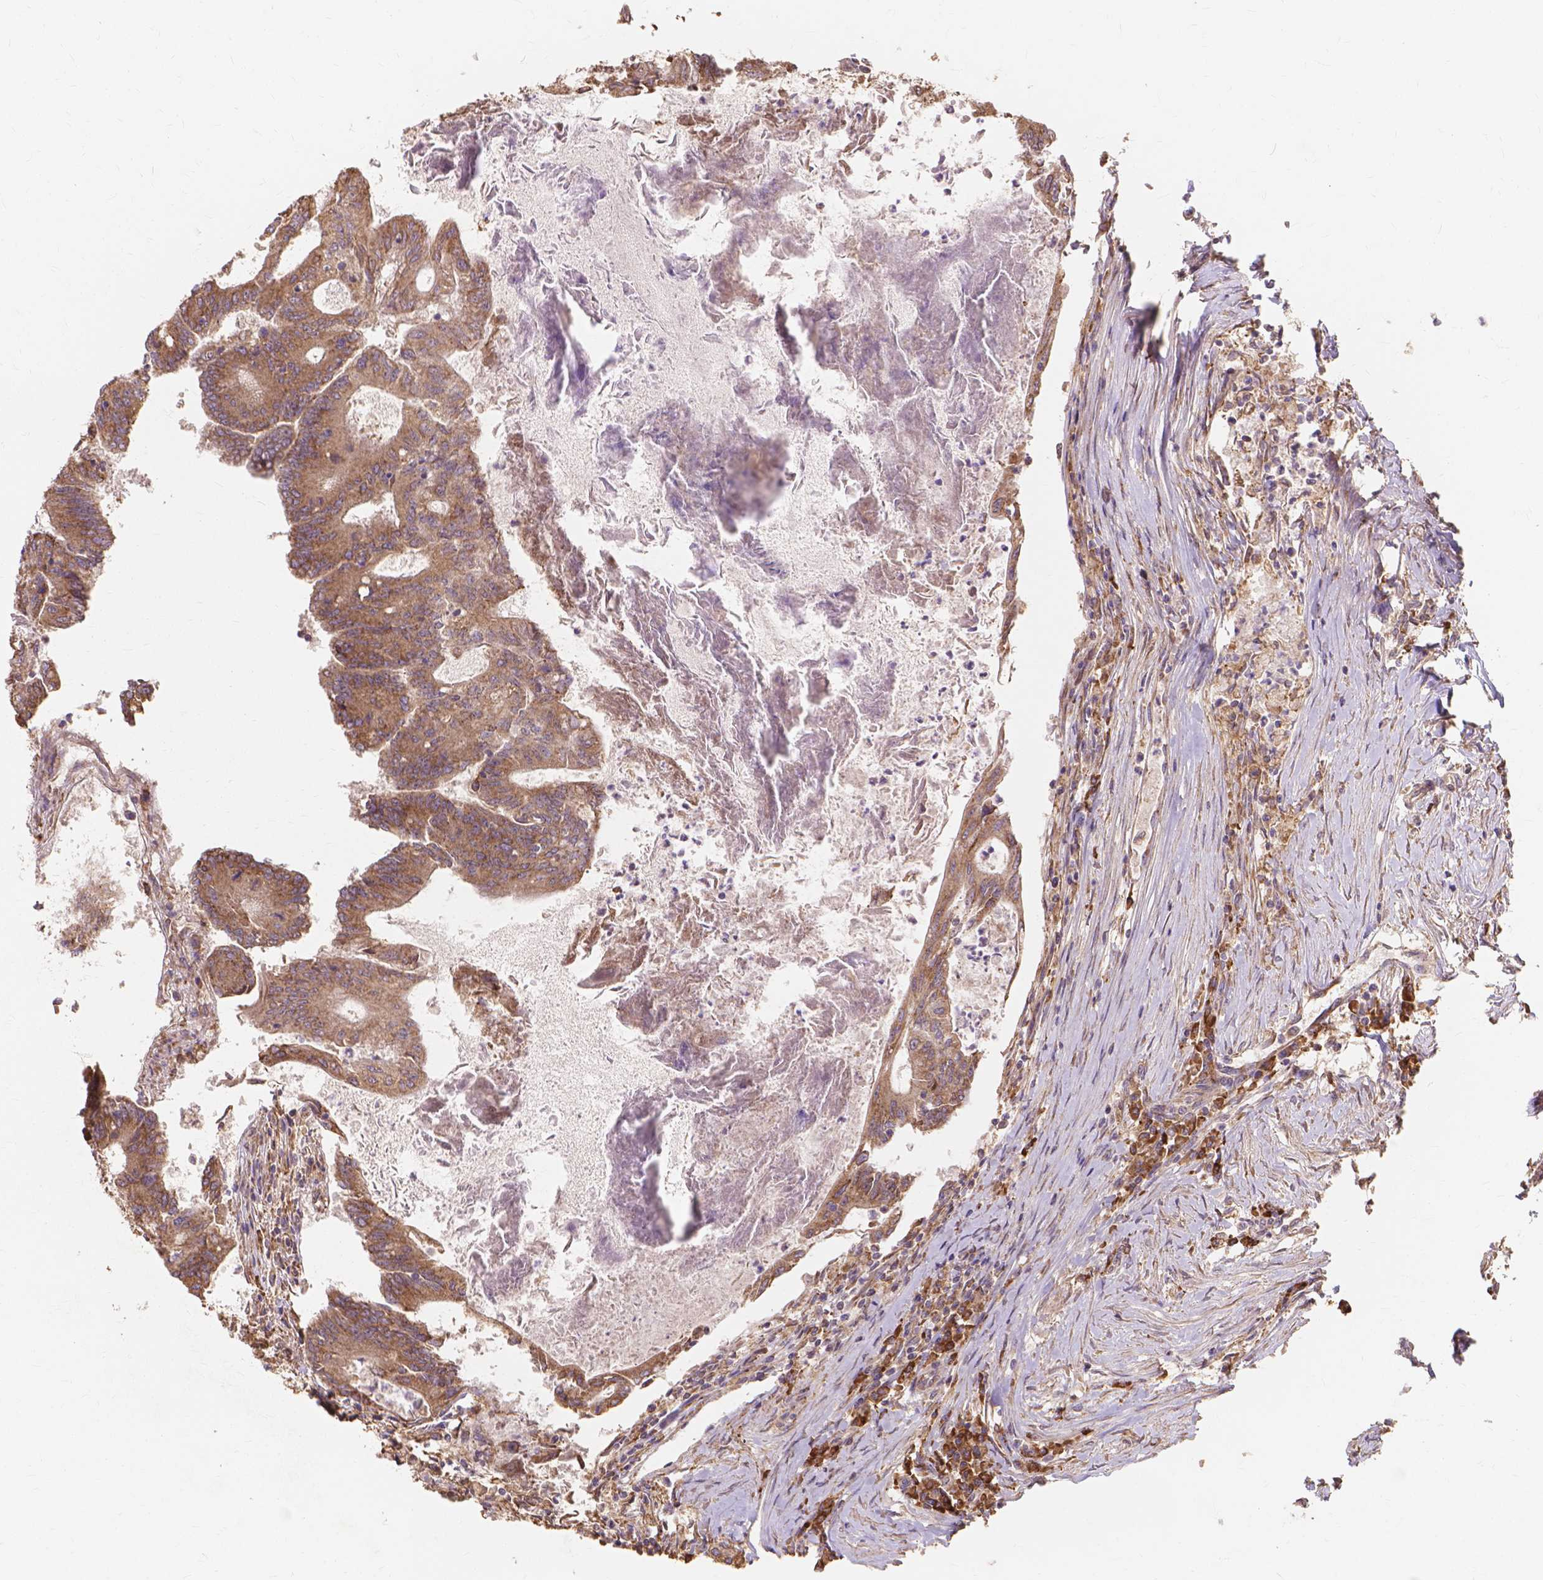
{"staining": {"intensity": "moderate", "quantity": ">75%", "location": "cytoplasmic/membranous"}, "tissue": "colorectal cancer", "cell_type": "Tumor cells", "image_type": "cancer", "snomed": [{"axis": "morphology", "description": "Adenocarcinoma, NOS"}, {"axis": "topography", "description": "Colon"}], "caption": "Immunohistochemical staining of human adenocarcinoma (colorectal) exhibits medium levels of moderate cytoplasmic/membranous protein staining in about >75% of tumor cells.", "gene": "TAB2", "patient": {"sex": "female", "age": 70}}